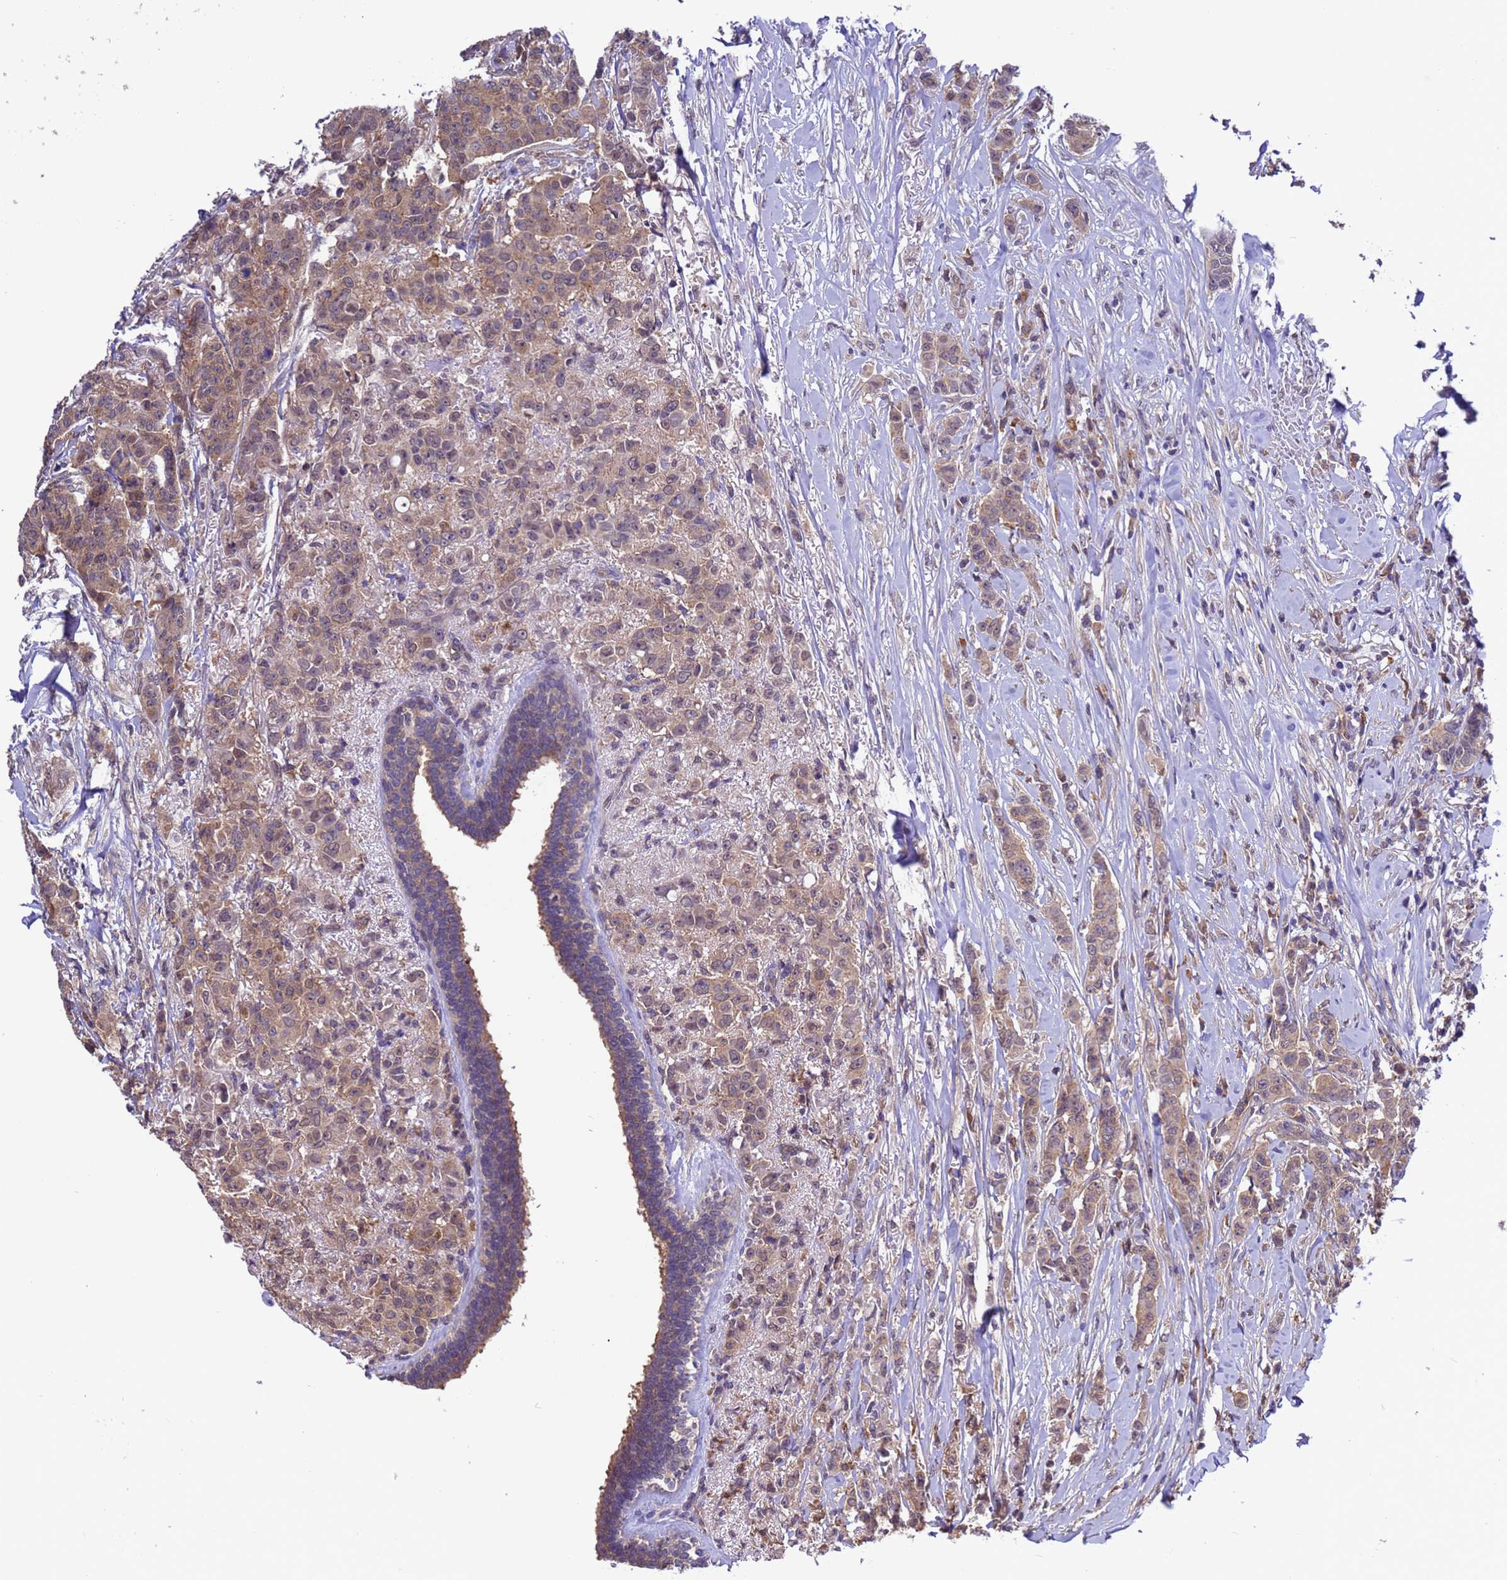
{"staining": {"intensity": "weak", "quantity": ">75%", "location": "cytoplasmic/membranous"}, "tissue": "breast cancer", "cell_type": "Tumor cells", "image_type": "cancer", "snomed": [{"axis": "morphology", "description": "Duct carcinoma"}, {"axis": "topography", "description": "Breast"}], "caption": "High-power microscopy captured an immunohistochemistry (IHC) image of breast cancer (intraductal carcinoma), revealing weak cytoplasmic/membranous expression in approximately >75% of tumor cells. (IHC, brightfield microscopy, high magnification).", "gene": "ZFP69B", "patient": {"sex": "female", "age": 40}}